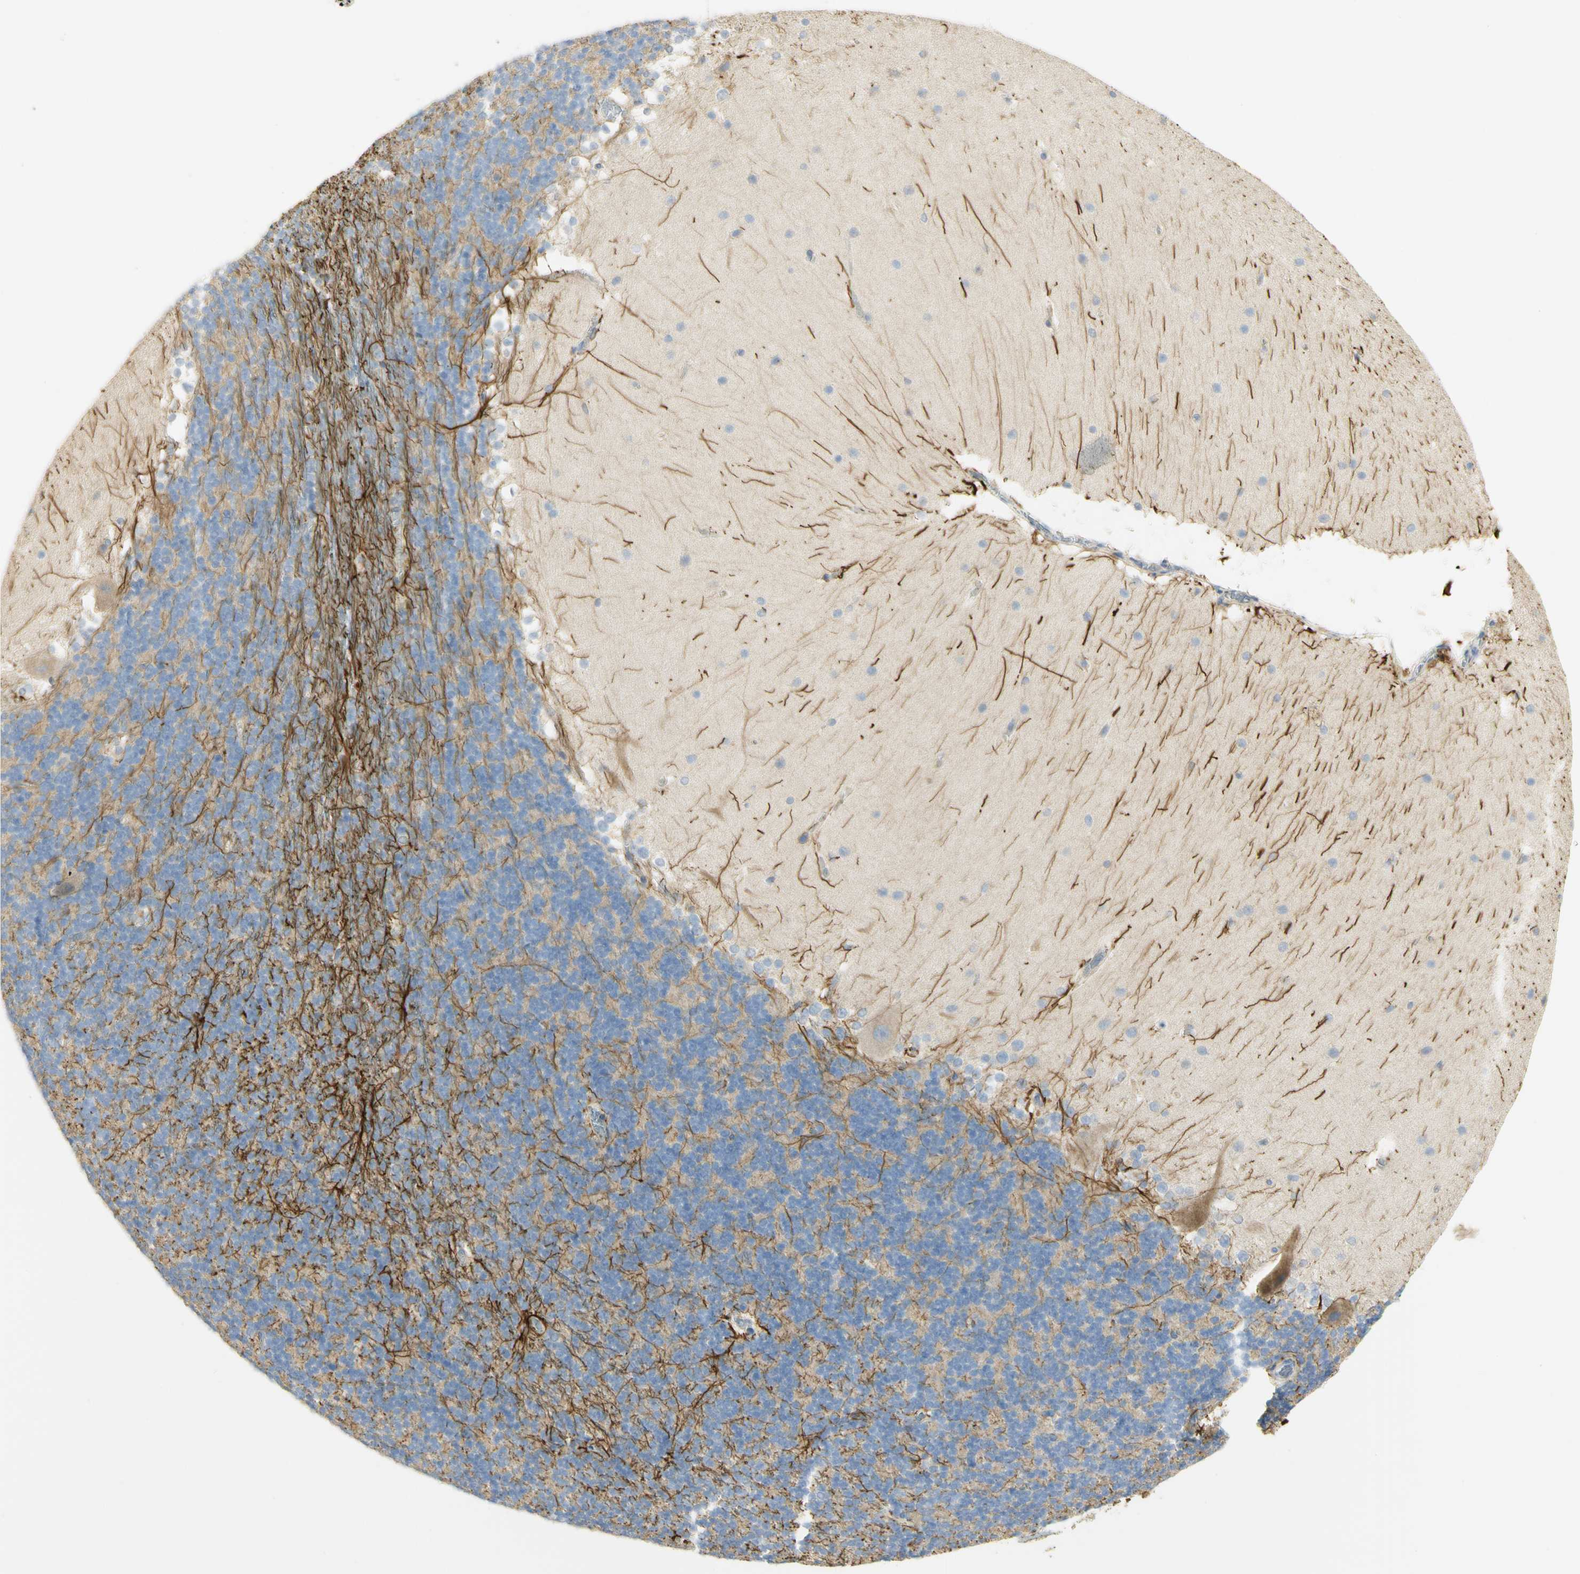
{"staining": {"intensity": "negative", "quantity": "none", "location": "none"}, "tissue": "cerebellum", "cell_type": "Cells in granular layer", "image_type": "normal", "snomed": [{"axis": "morphology", "description": "Normal tissue, NOS"}, {"axis": "topography", "description": "Cerebellum"}], "caption": "The photomicrograph shows no staining of cells in granular layer in normal cerebellum. (Brightfield microscopy of DAB (3,3'-diaminobenzidine) IHC at high magnification).", "gene": "KIF11", "patient": {"sex": "female", "age": 19}}